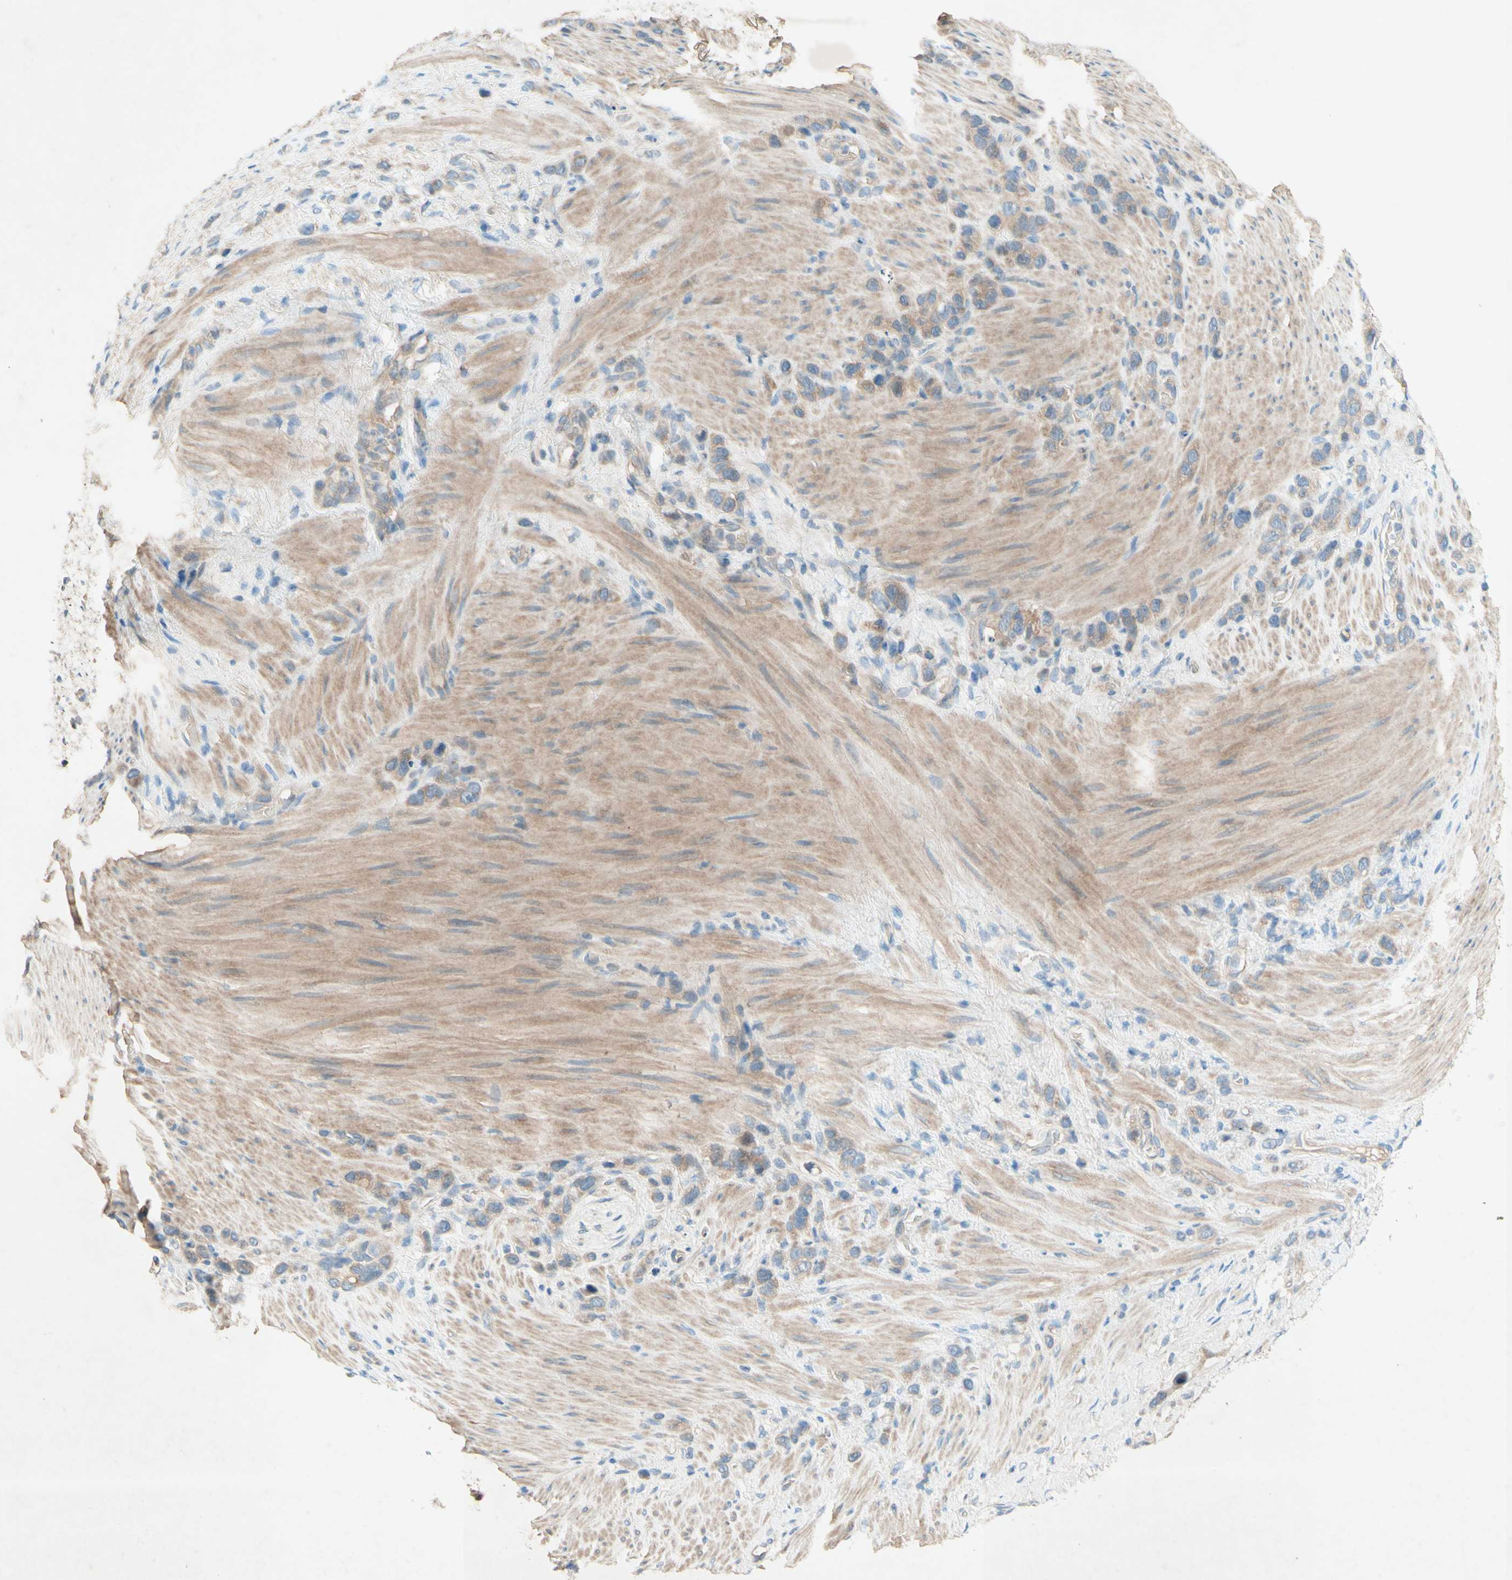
{"staining": {"intensity": "weak", "quantity": ">75%", "location": "cytoplasmic/membranous"}, "tissue": "stomach cancer", "cell_type": "Tumor cells", "image_type": "cancer", "snomed": [{"axis": "morphology", "description": "Adenocarcinoma, NOS"}, {"axis": "morphology", "description": "Adenocarcinoma, High grade"}, {"axis": "topography", "description": "Stomach, upper"}, {"axis": "topography", "description": "Stomach, lower"}], "caption": "Human stomach adenocarcinoma stained for a protein (brown) displays weak cytoplasmic/membranous positive staining in about >75% of tumor cells.", "gene": "IL2", "patient": {"sex": "female", "age": 65}}